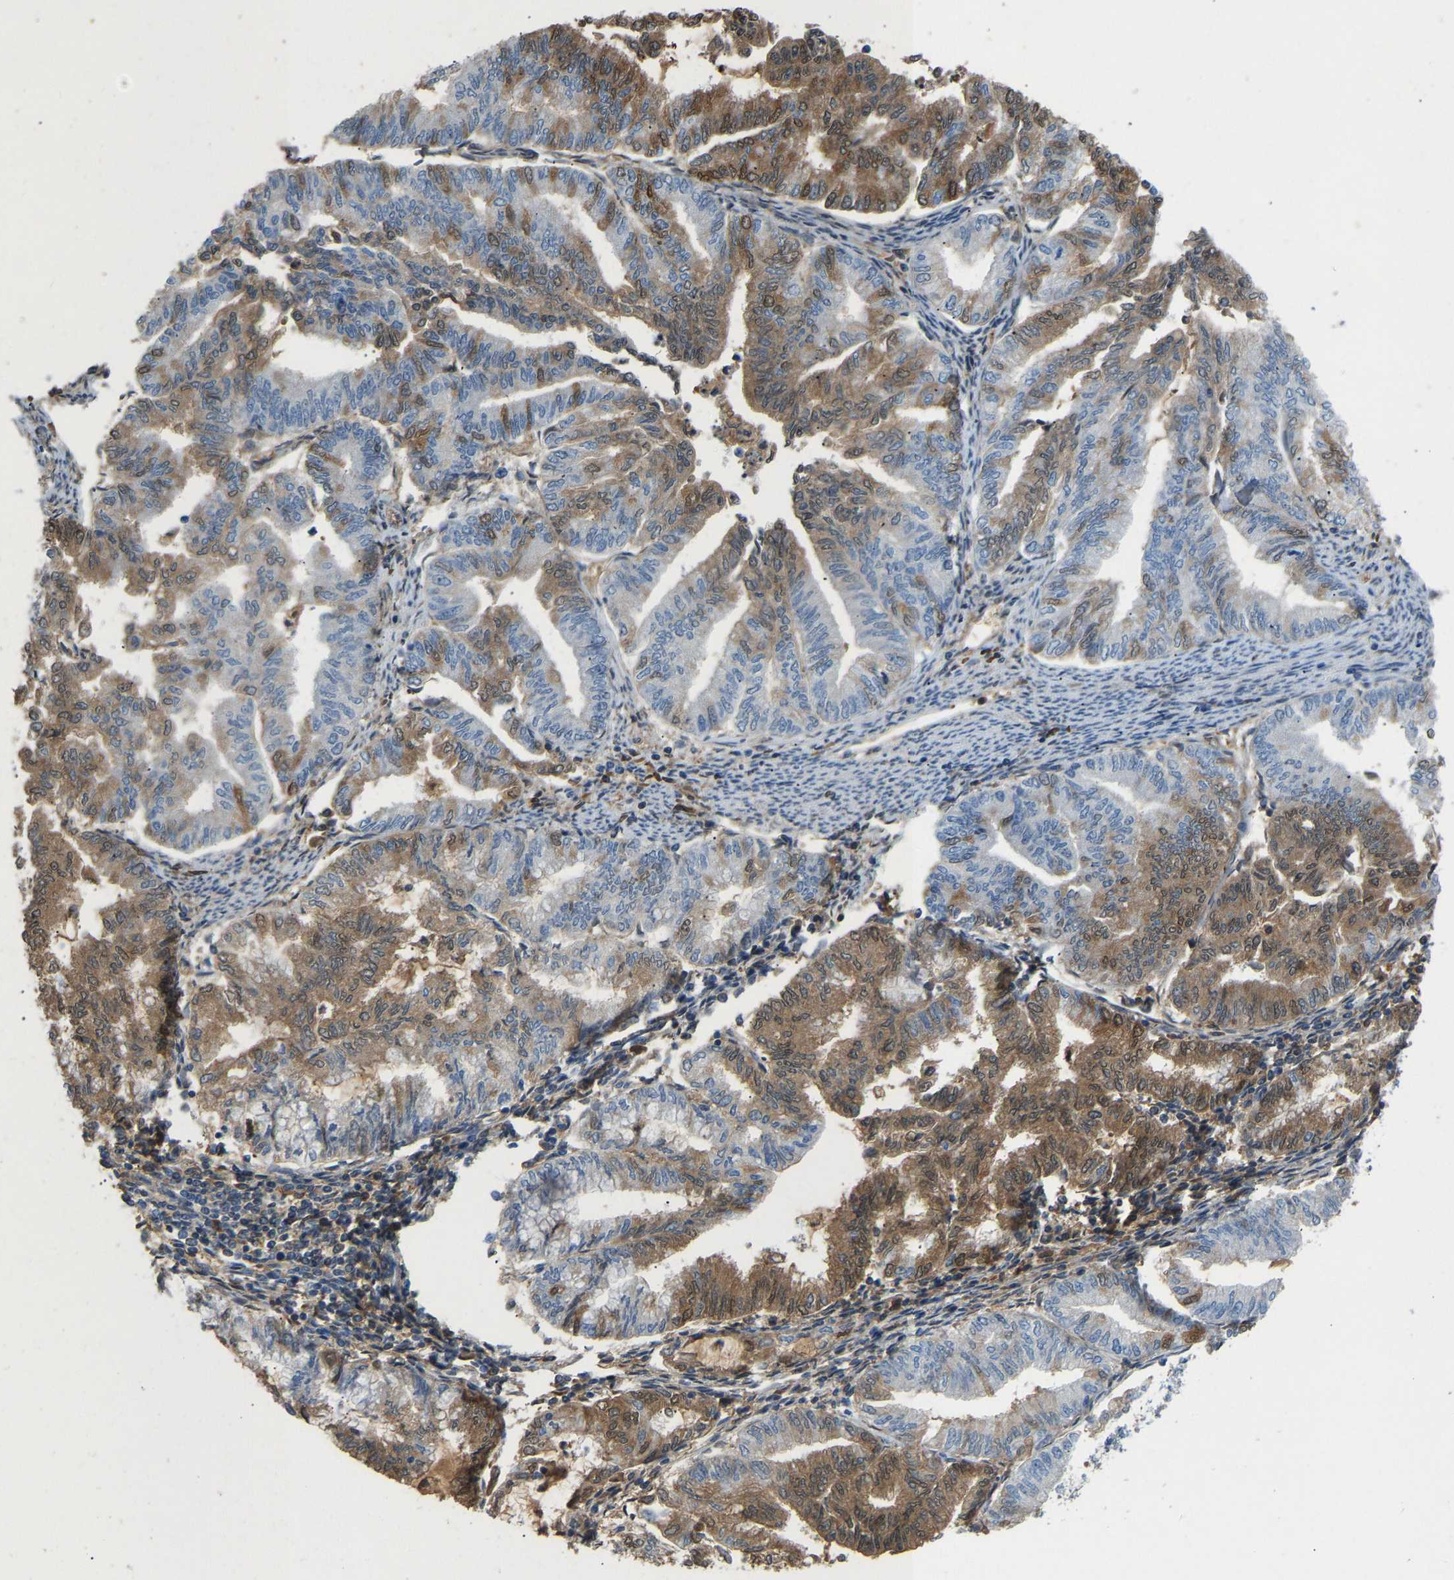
{"staining": {"intensity": "moderate", "quantity": "25%-75%", "location": "cytoplasmic/membranous,nuclear"}, "tissue": "endometrial cancer", "cell_type": "Tumor cells", "image_type": "cancer", "snomed": [{"axis": "morphology", "description": "Adenocarcinoma, NOS"}, {"axis": "topography", "description": "Endometrium"}], "caption": "Adenocarcinoma (endometrial) stained for a protein (brown) reveals moderate cytoplasmic/membranous and nuclear positive staining in approximately 25%-75% of tumor cells.", "gene": "STC1", "patient": {"sex": "female", "age": 79}}